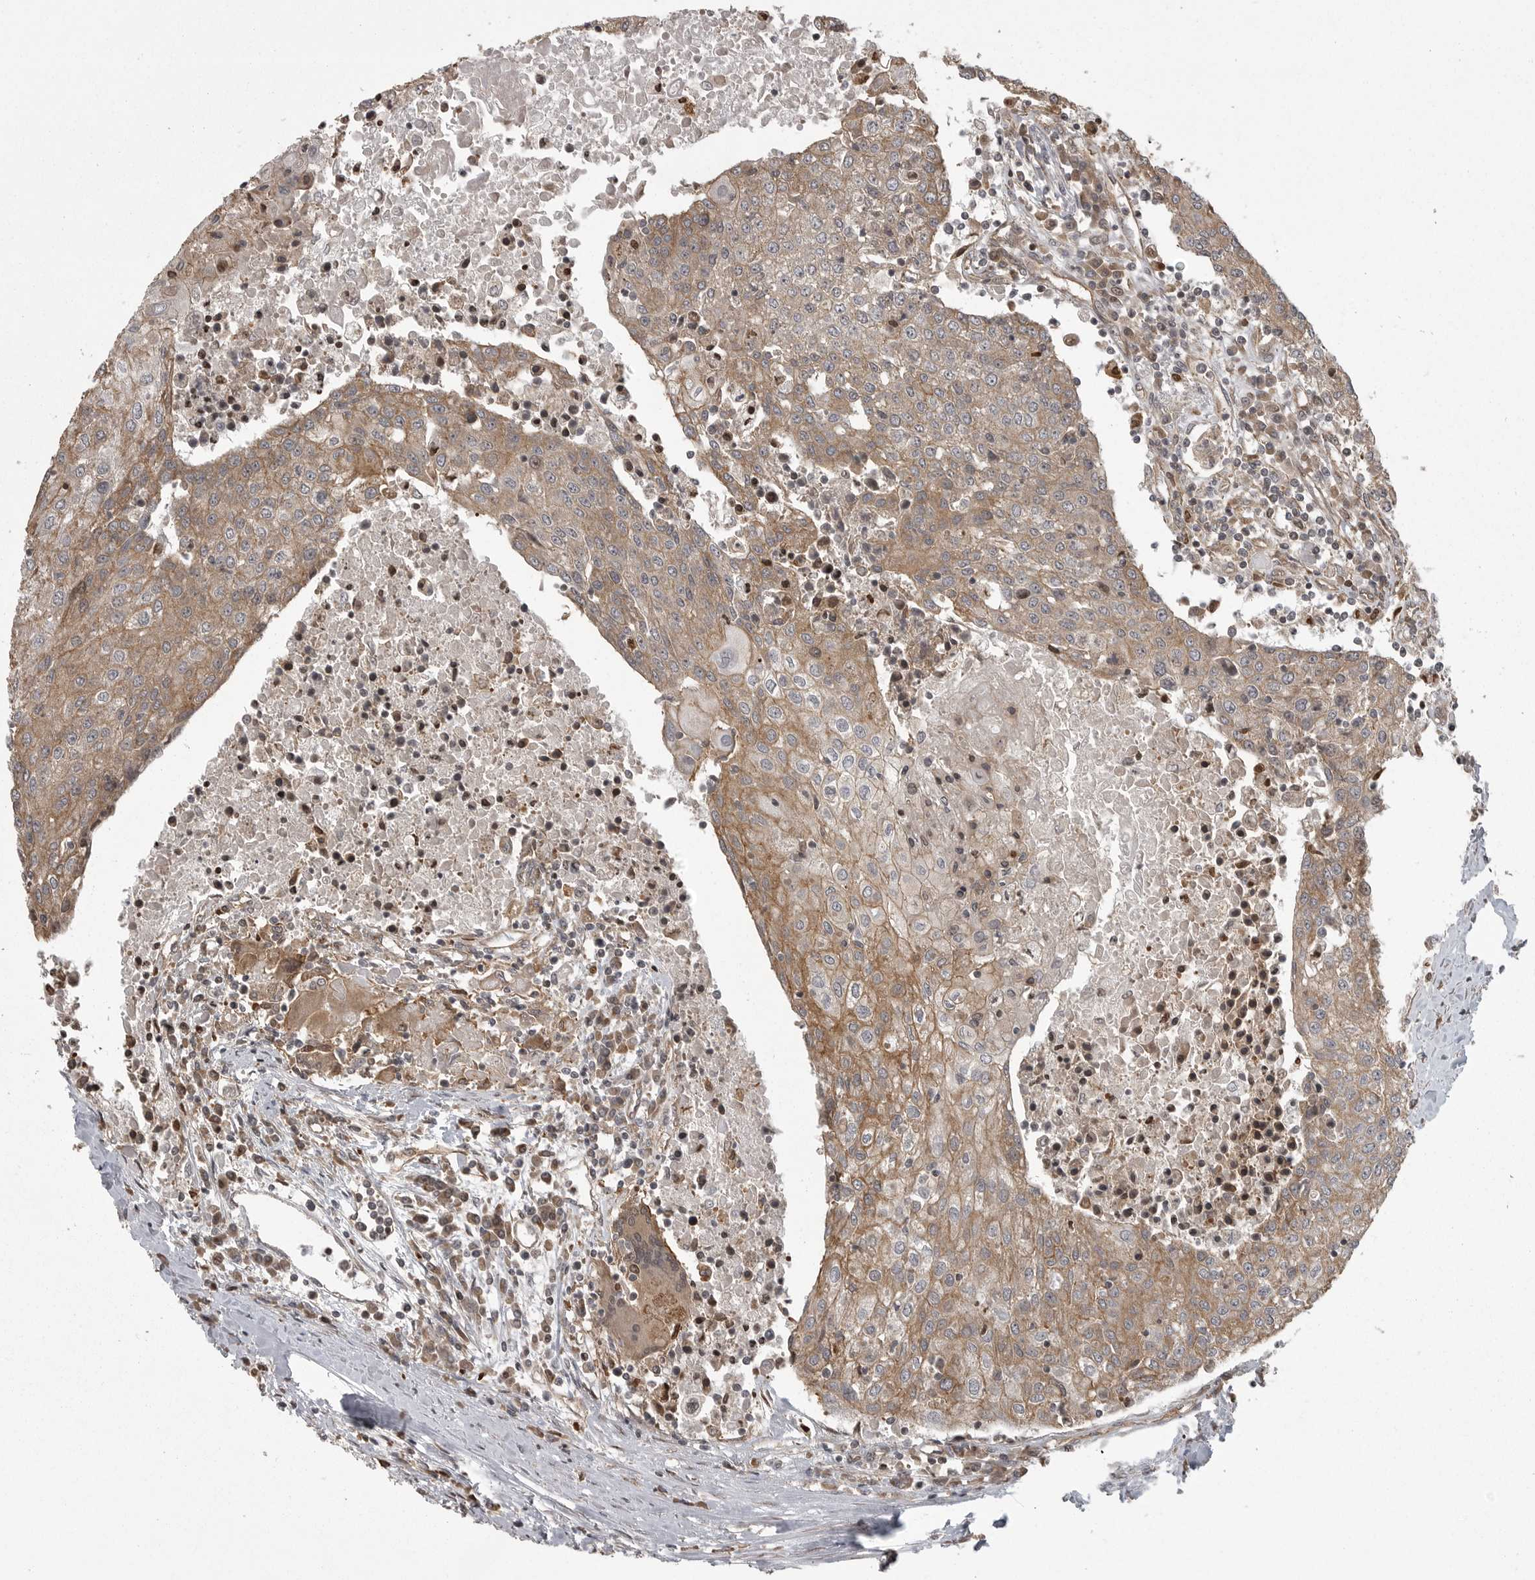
{"staining": {"intensity": "moderate", "quantity": ">75%", "location": "cytoplasmic/membranous"}, "tissue": "urothelial cancer", "cell_type": "Tumor cells", "image_type": "cancer", "snomed": [{"axis": "morphology", "description": "Urothelial carcinoma, High grade"}, {"axis": "topography", "description": "Urinary bladder"}], "caption": "High-magnification brightfield microscopy of urothelial cancer stained with DAB (brown) and counterstained with hematoxylin (blue). tumor cells exhibit moderate cytoplasmic/membranous staining is present in about>75% of cells.", "gene": "DNAJC8", "patient": {"sex": "female", "age": 85}}